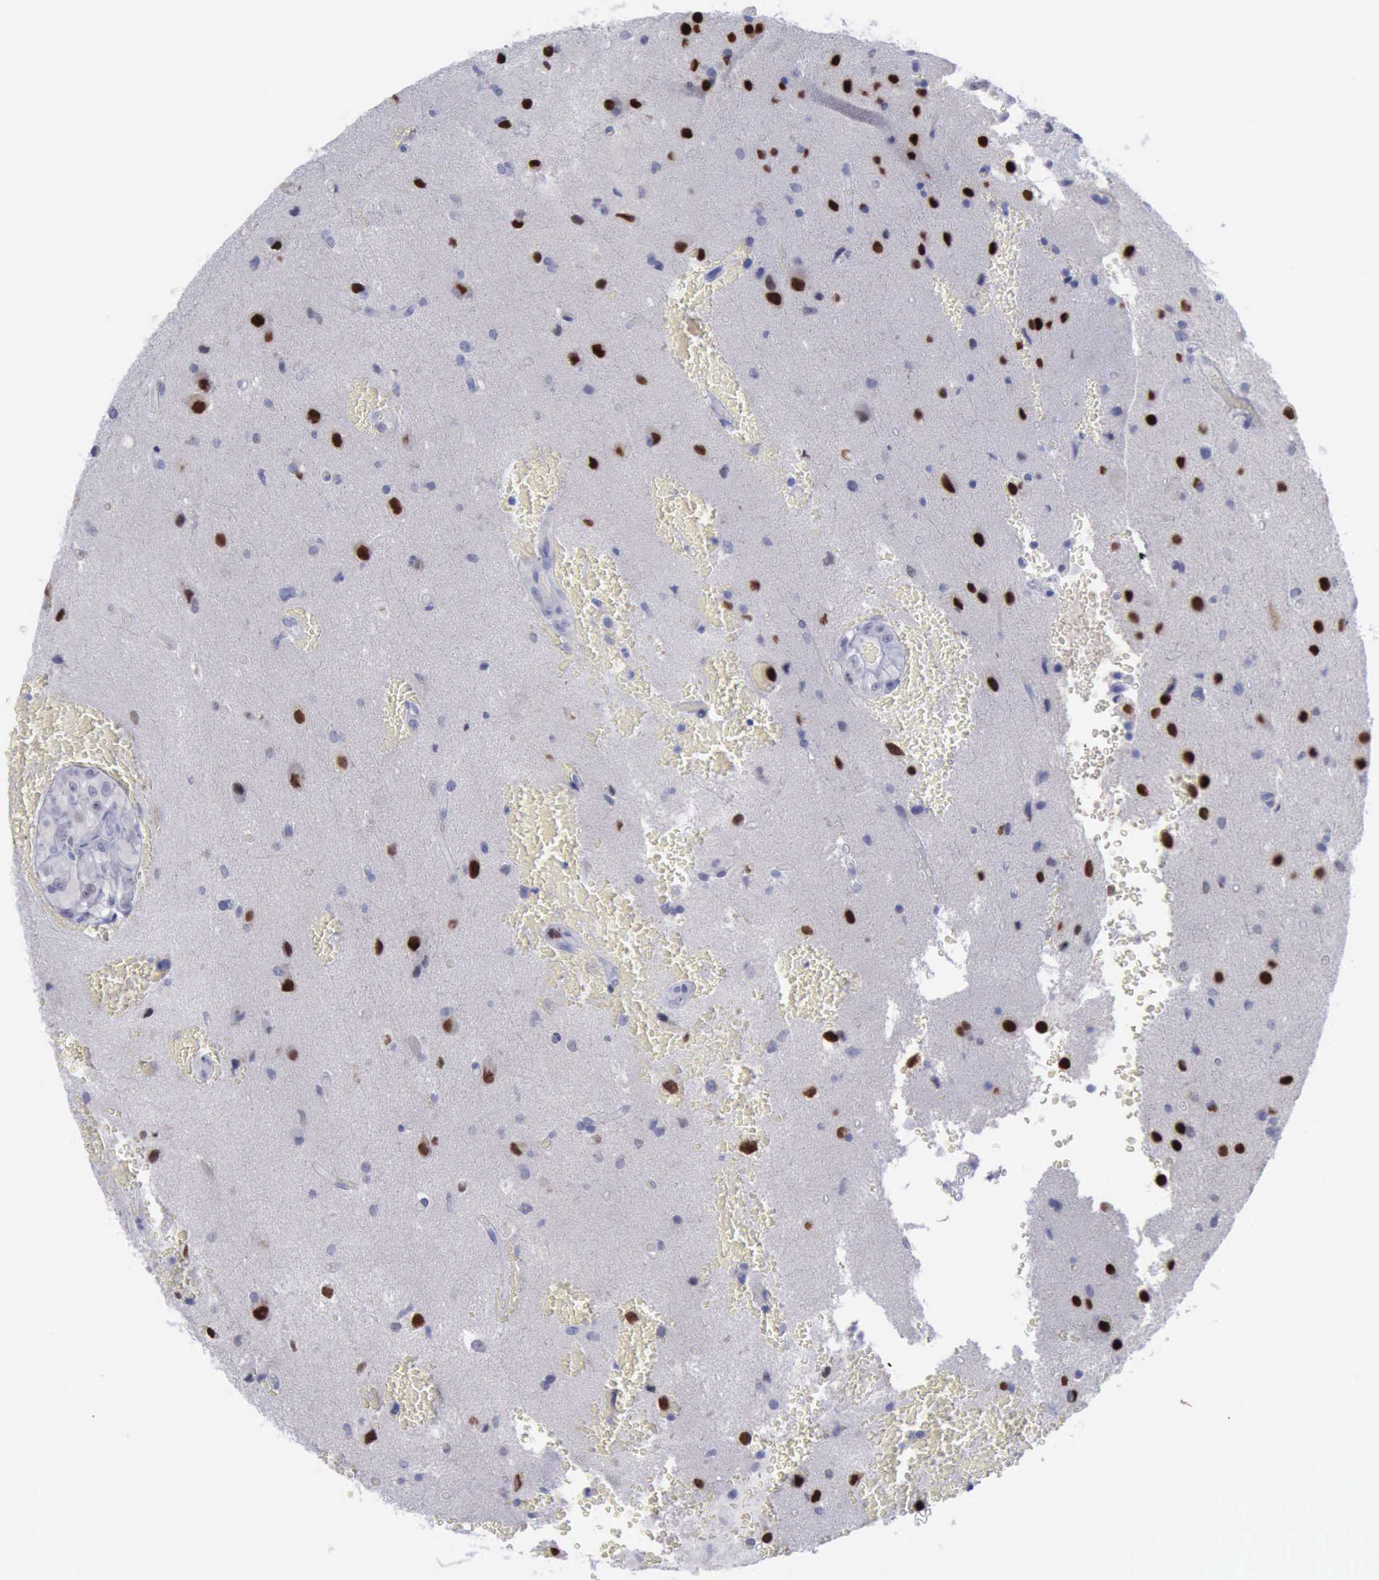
{"staining": {"intensity": "negative", "quantity": "none", "location": "none"}, "tissue": "glioma", "cell_type": "Tumor cells", "image_type": "cancer", "snomed": [{"axis": "morphology", "description": "Glioma, malignant, High grade"}, {"axis": "topography", "description": "Brain"}], "caption": "Malignant glioma (high-grade) was stained to show a protein in brown. There is no significant expression in tumor cells. (Stains: DAB (3,3'-diaminobenzidine) IHC with hematoxylin counter stain, Microscopy: brightfield microscopy at high magnification).", "gene": "SATB2", "patient": {"sex": "male", "age": 48}}